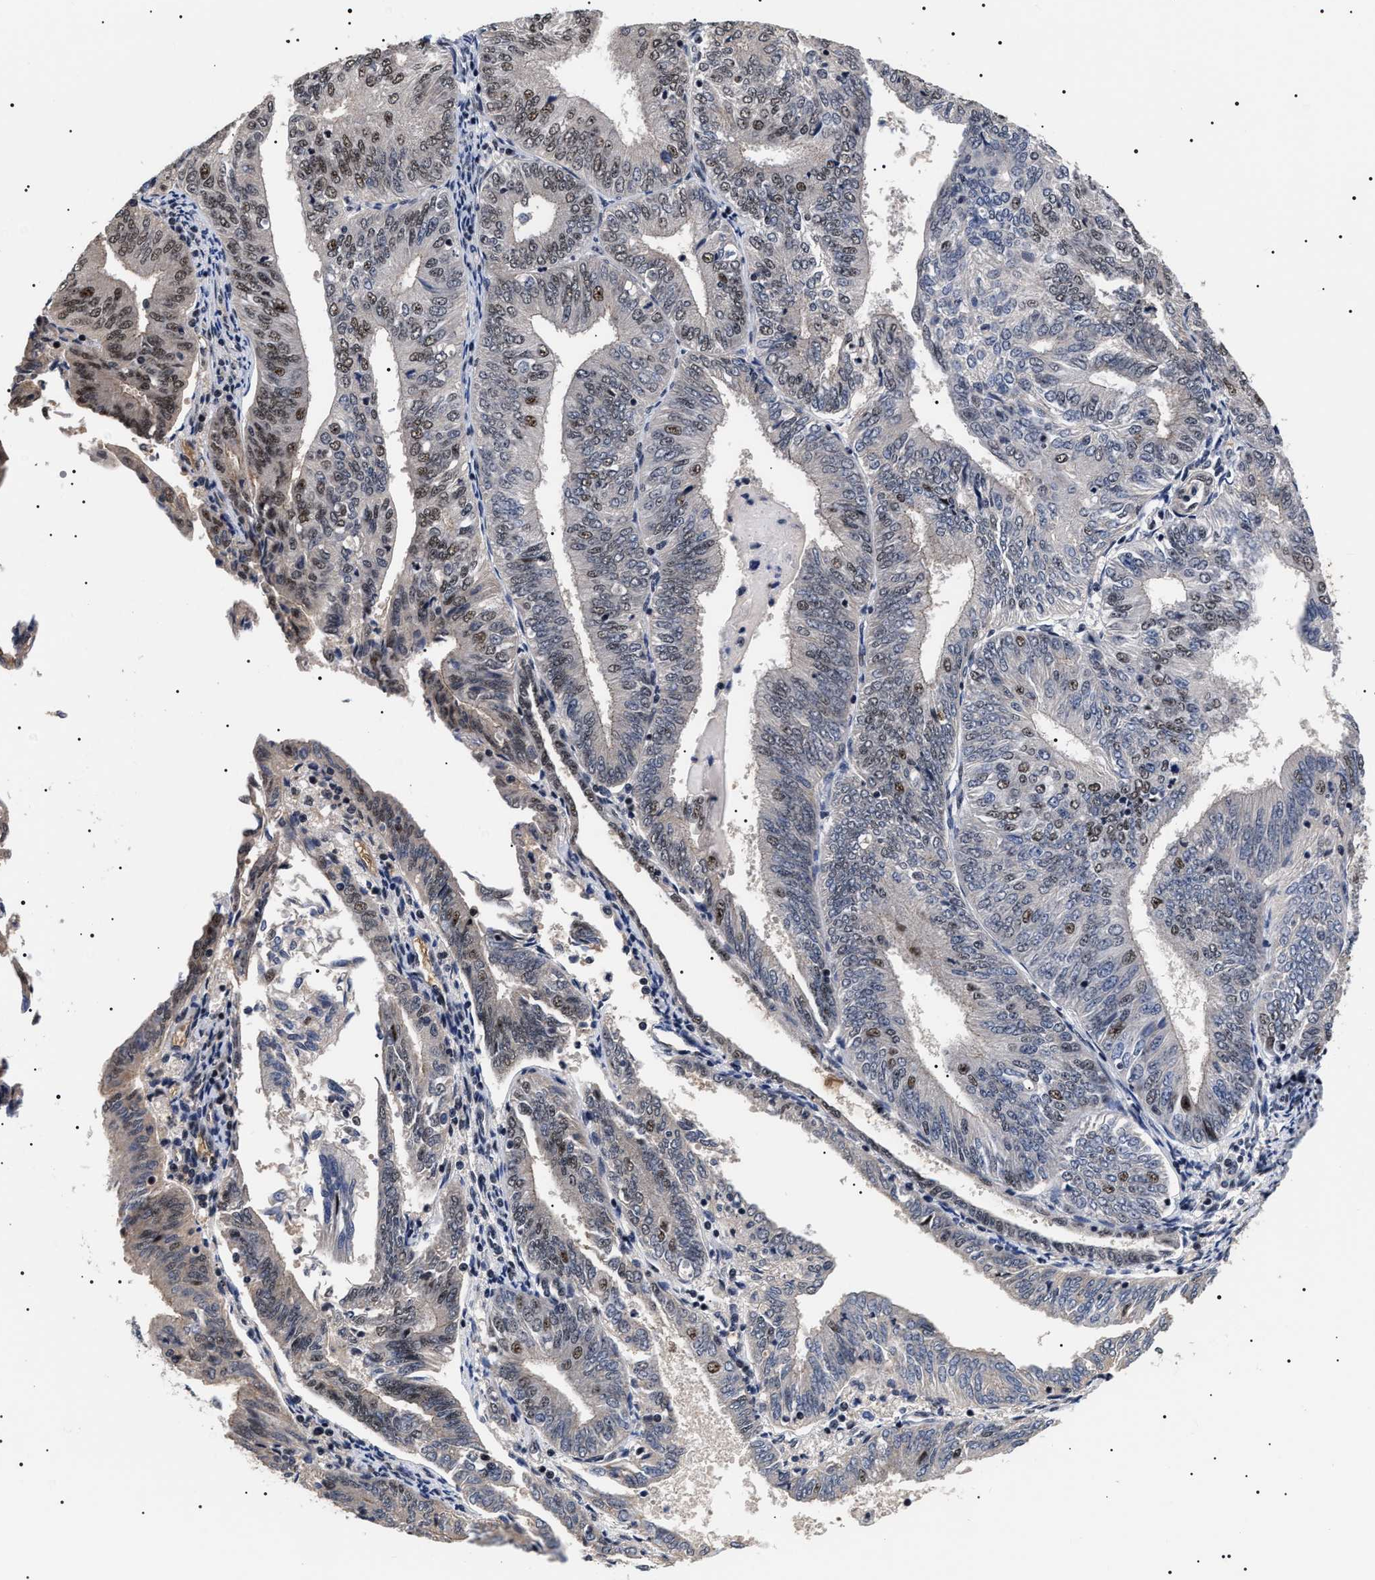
{"staining": {"intensity": "moderate", "quantity": "25%-75%", "location": "nuclear"}, "tissue": "endometrial cancer", "cell_type": "Tumor cells", "image_type": "cancer", "snomed": [{"axis": "morphology", "description": "Adenocarcinoma, NOS"}, {"axis": "topography", "description": "Endometrium"}], "caption": "Immunohistochemical staining of adenocarcinoma (endometrial) displays medium levels of moderate nuclear protein staining in approximately 25%-75% of tumor cells.", "gene": "CAAP1", "patient": {"sex": "female", "age": 58}}